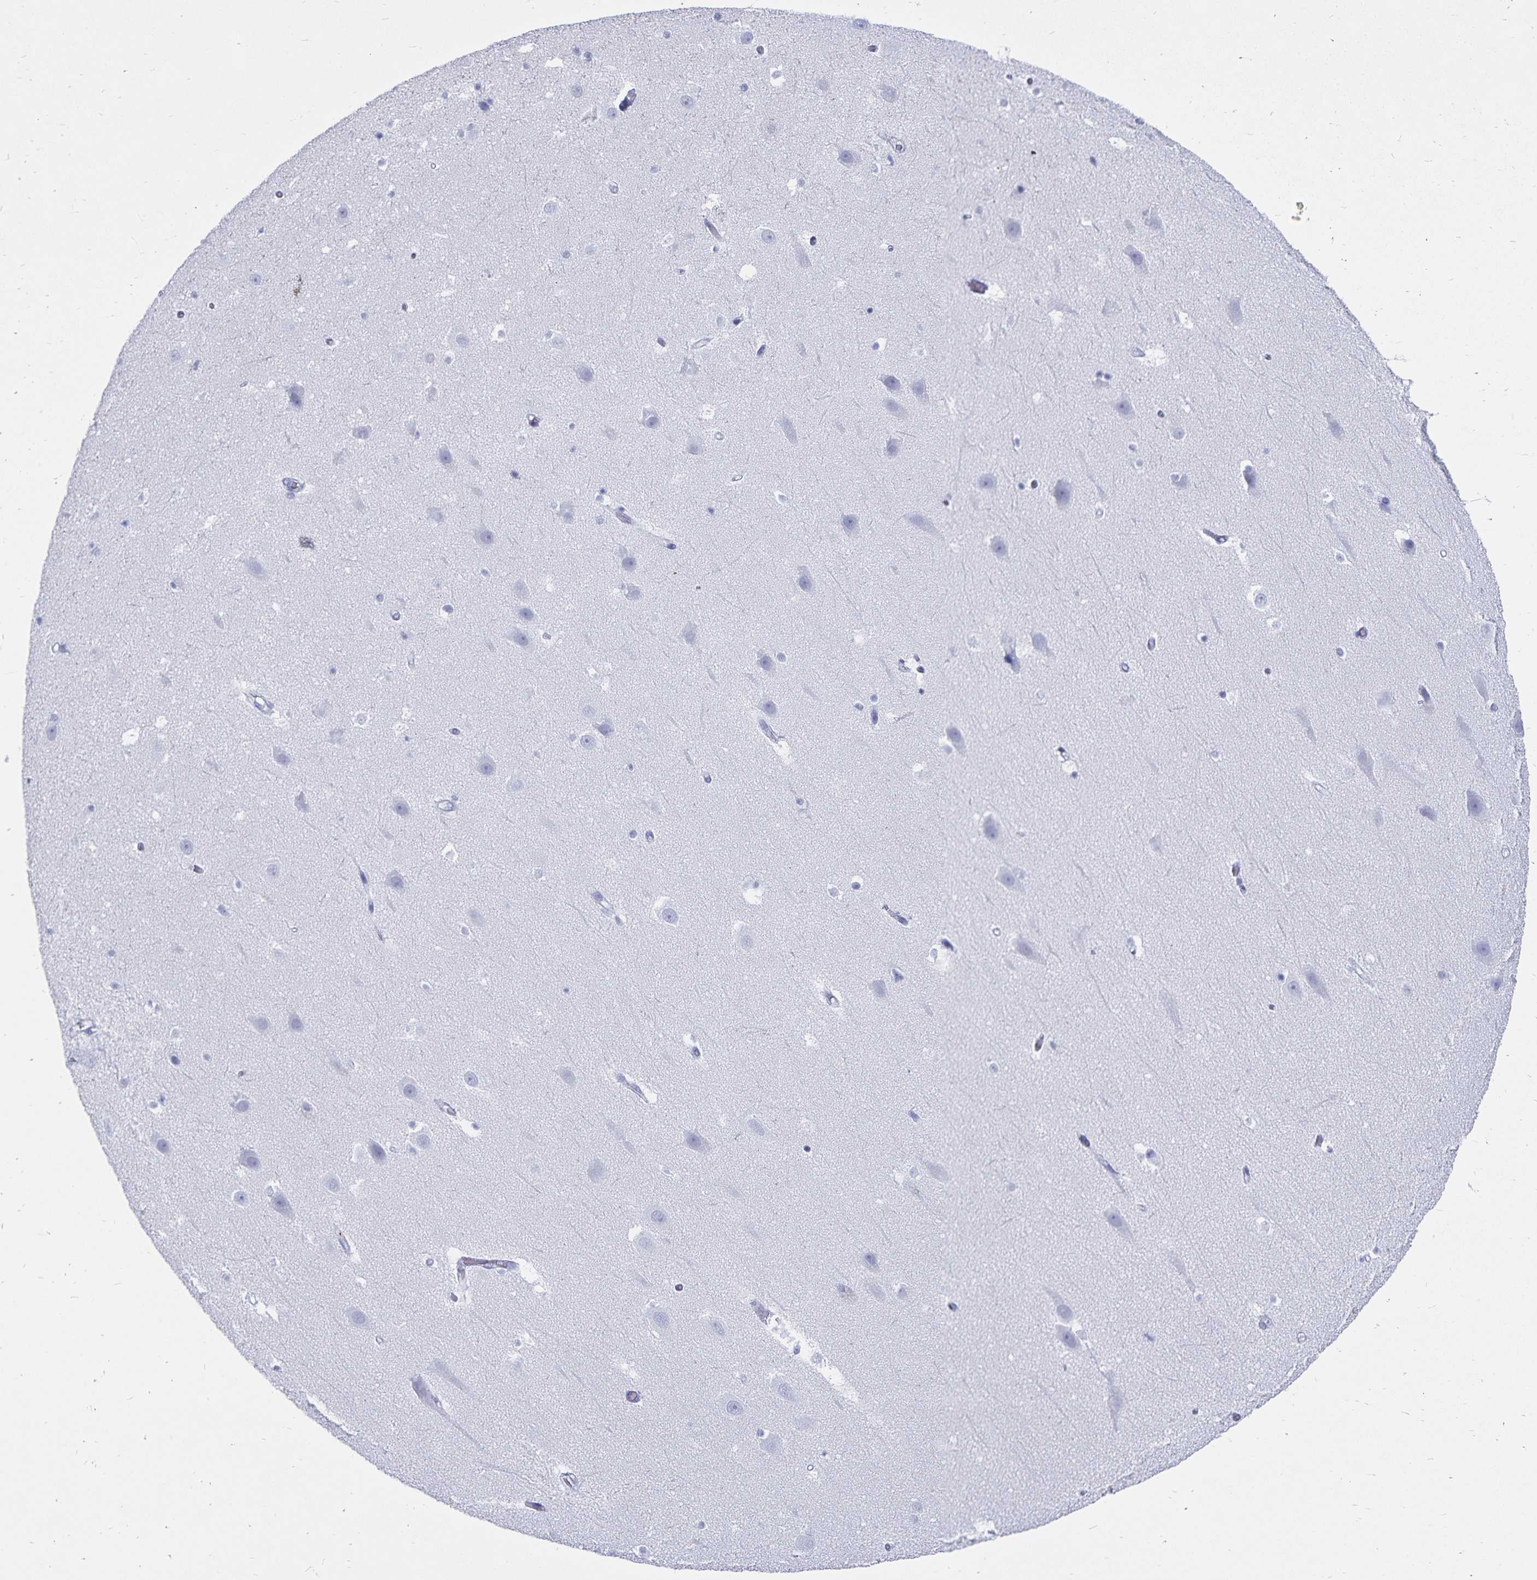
{"staining": {"intensity": "negative", "quantity": "none", "location": "none"}, "tissue": "hippocampus", "cell_type": "Glial cells", "image_type": "normal", "snomed": [{"axis": "morphology", "description": "Normal tissue, NOS"}, {"axis": "topography", "description": "Hippocampus"}], "caption": "IHC image of unremarkable hippocampus: human hippocampus stained with DAB exhibits no significant protein staining in glial cells. The staining was performed using DAB to visualize the protein expression in brown, while the nuclei were stained in blue with hematoxylin (Magnification: 20x).", "gene": "ADH1A", "patient": {"sex": "male", "age": 26}}